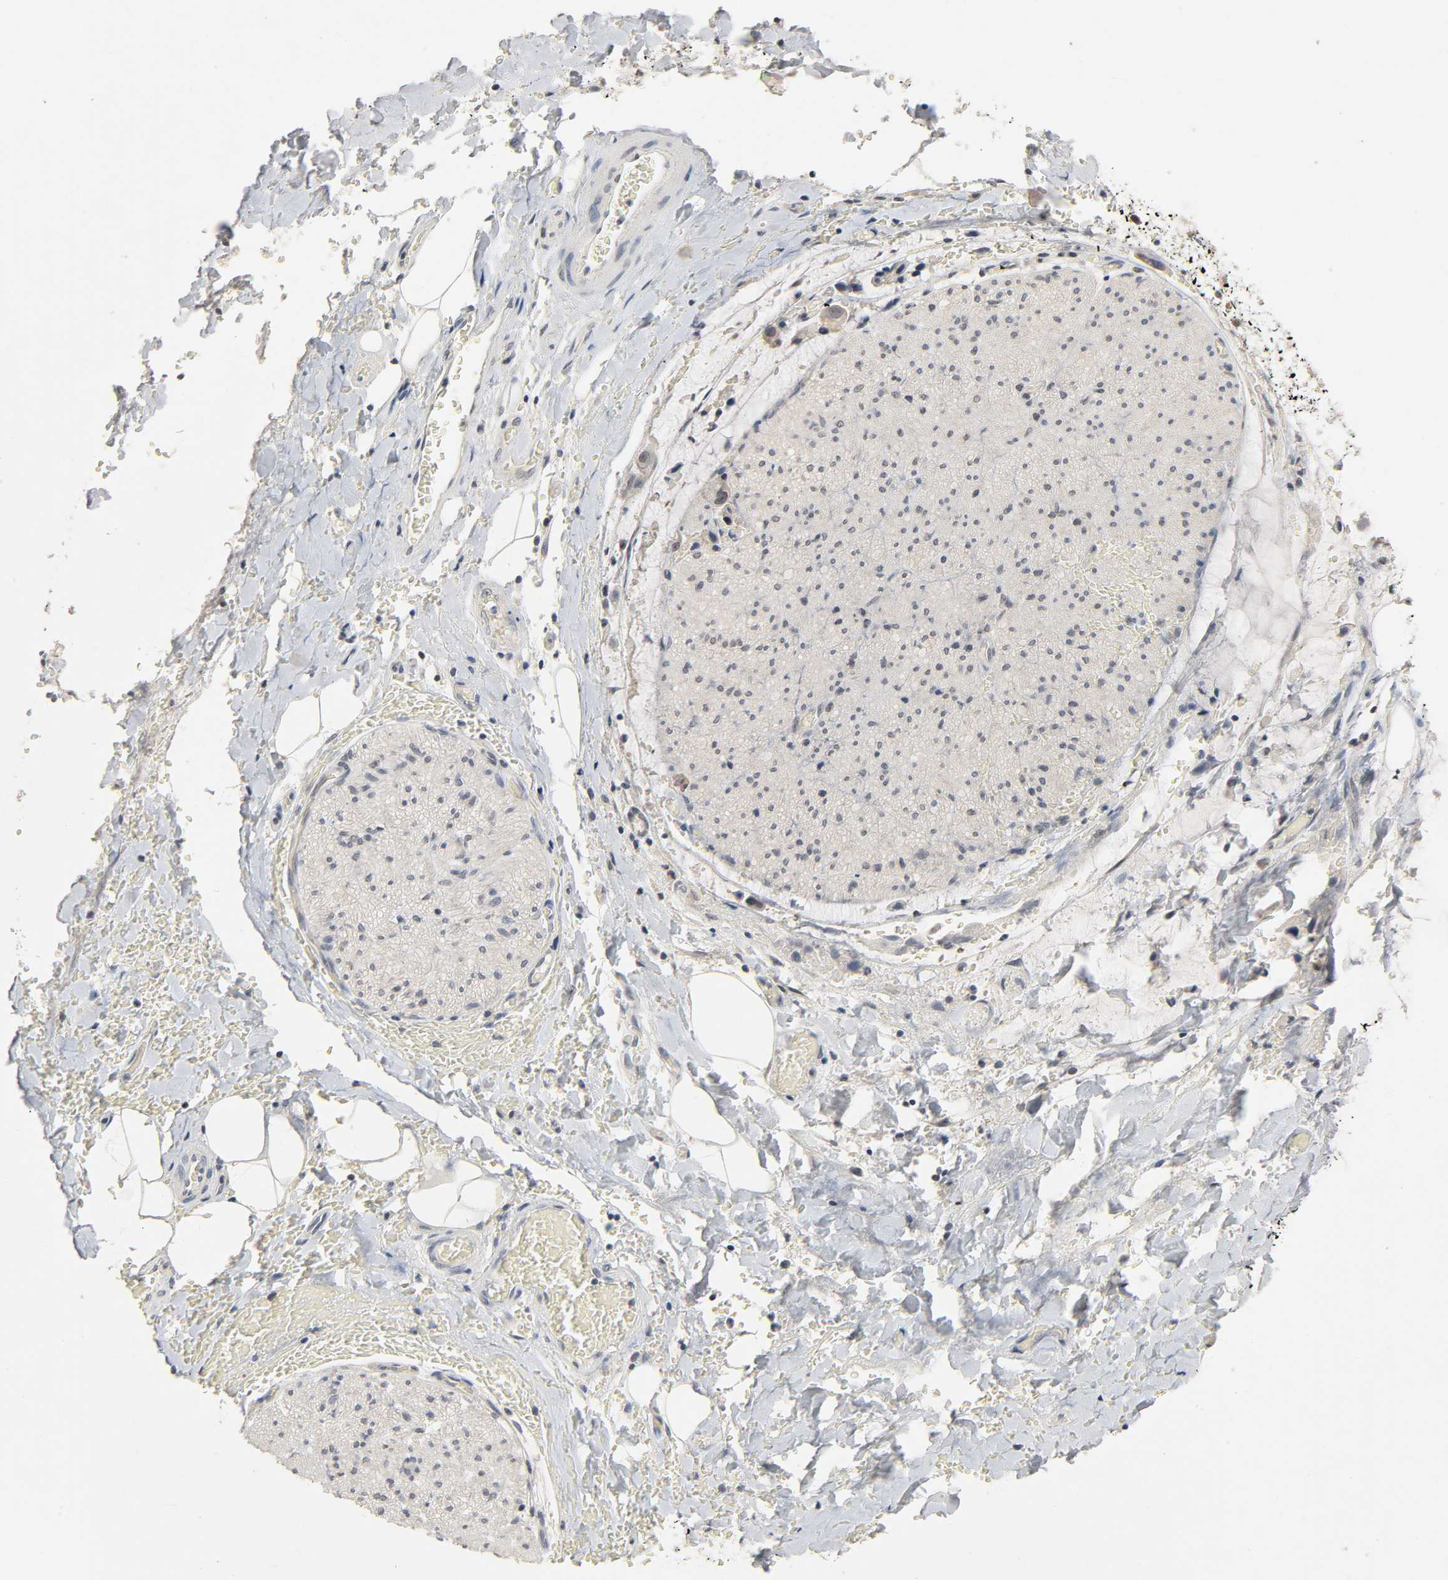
{"staining": {"intensity": "weak", "quantity": "25%-75%", "location": "cytoplasmic/membranous"}, "tissue": "adipose tissue", "cell_type": "Adipocytes", "image_type": "normal", "snomed": [{"axis": "morphology", "description": "Normal tissue, NOS"}, {"axis": "morphology", "description": "Cholangiocarcinoma"}, {"axis": "topography", "description": "Liver"}, {"axis": "topography", "description": "Peripheral nerve tissue"}], "caption": "Immunohistochemistry (IHC) image of normal adipose tissue: human adipose tissue stained using IHC reveals low levels of weak protein expression localized specifically in the cytoplasmic/membranous of adipocytes, appearing as a cytoplasmic/membranous brown color.", "gene": "MAPKAPK5", "patient": {"sex": "male", "age": 50}}